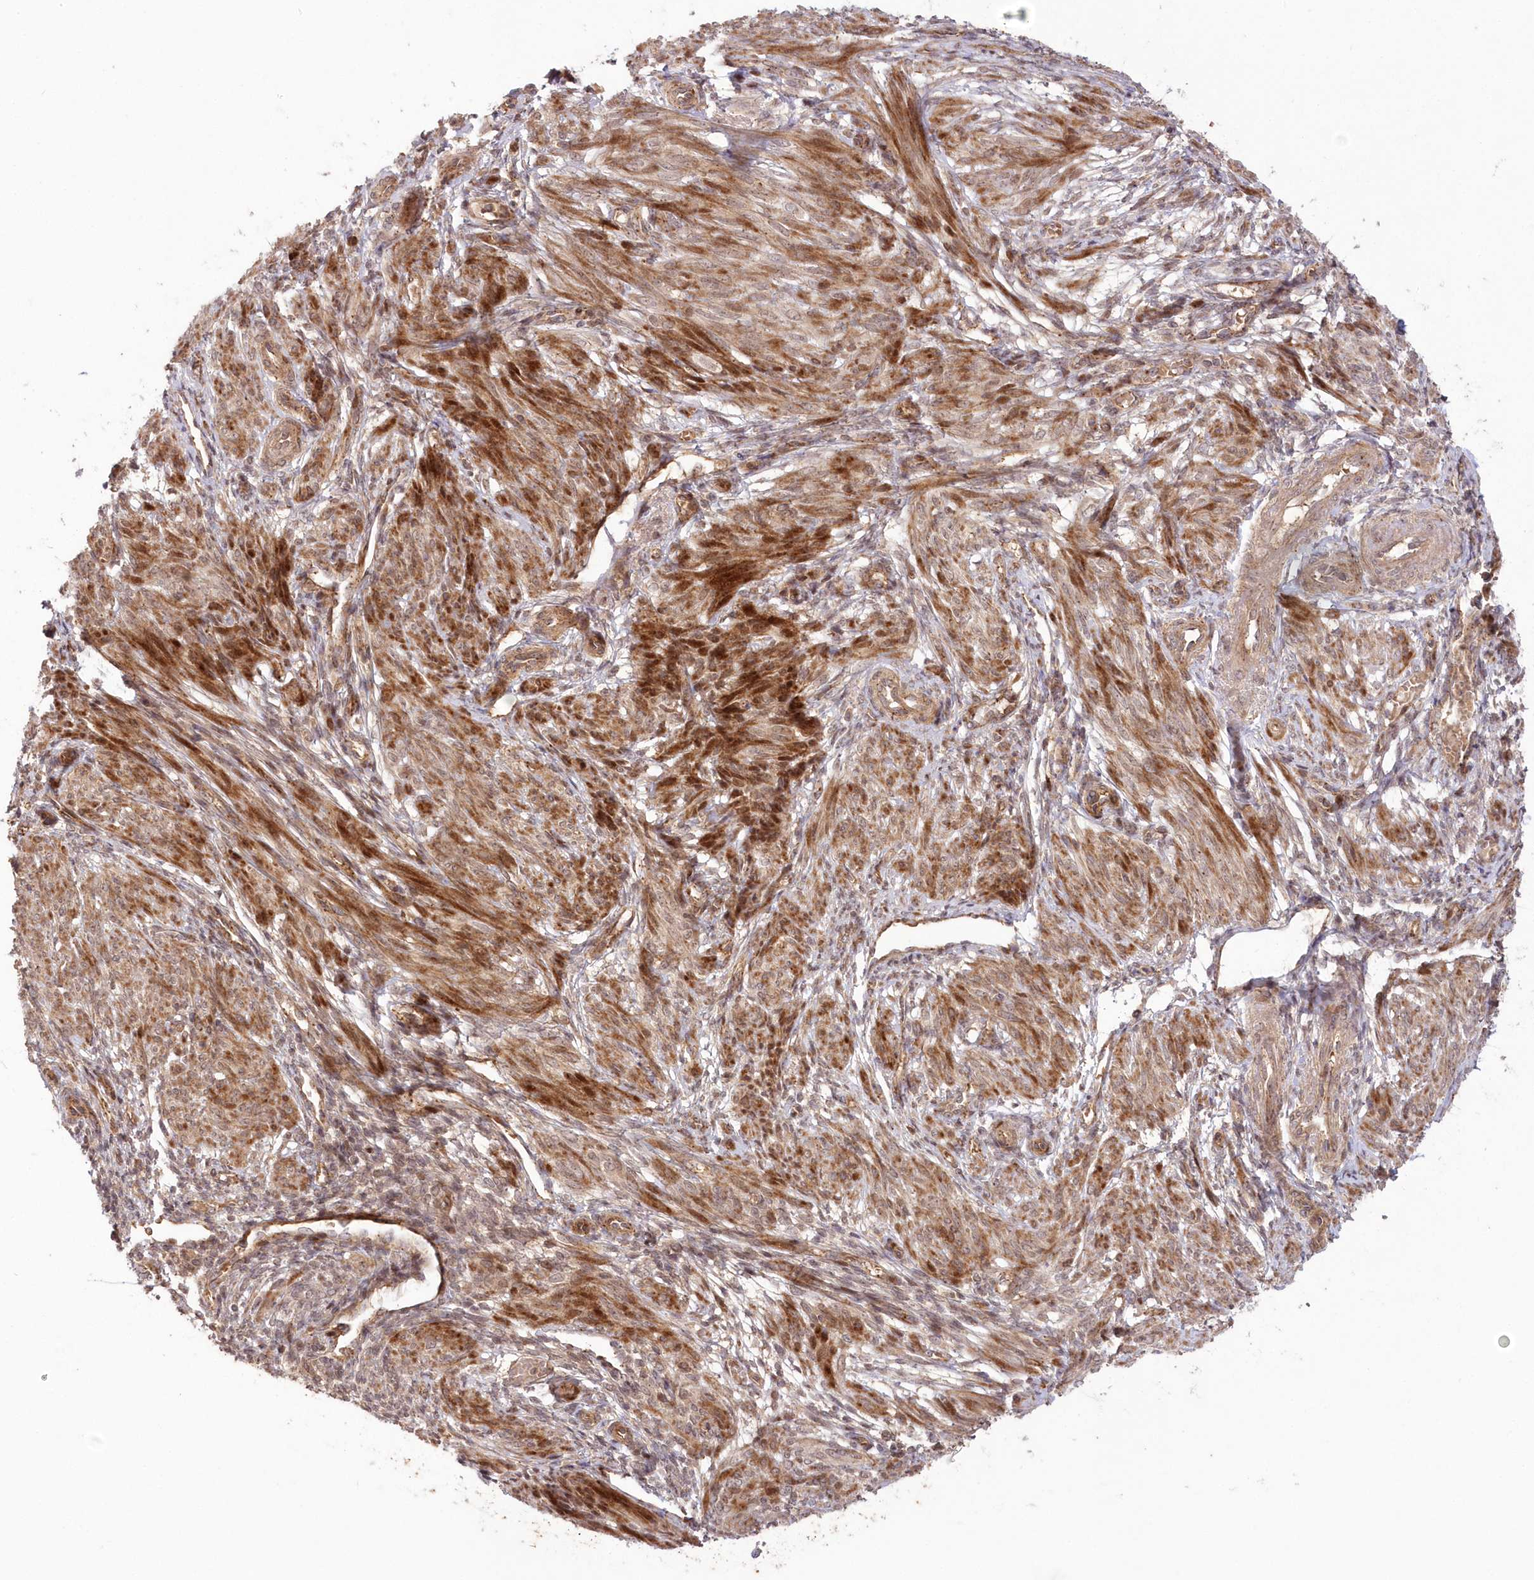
{"staining": {"intensity": "strong", "quantity": ">75%", "location": "cytoplasmic/membranous"}, "tissue": "smooth muscle", "cell_type": "Smooth muscle cells", "image_type": "normal", "snomed": [{"axis": "morphology", "description": "Normal tissue, NOS"}, {"axis": "topography", "description": "Smooth muscle"}], "caption": "Immunohistochemical staining of normal smooth muscle exhibits strong cytoplasmic/membranous protein staining in about >75% of smooth muscle cells.", "gene": "UBTD2", "patient": {"sex": "female", "age": 39}}